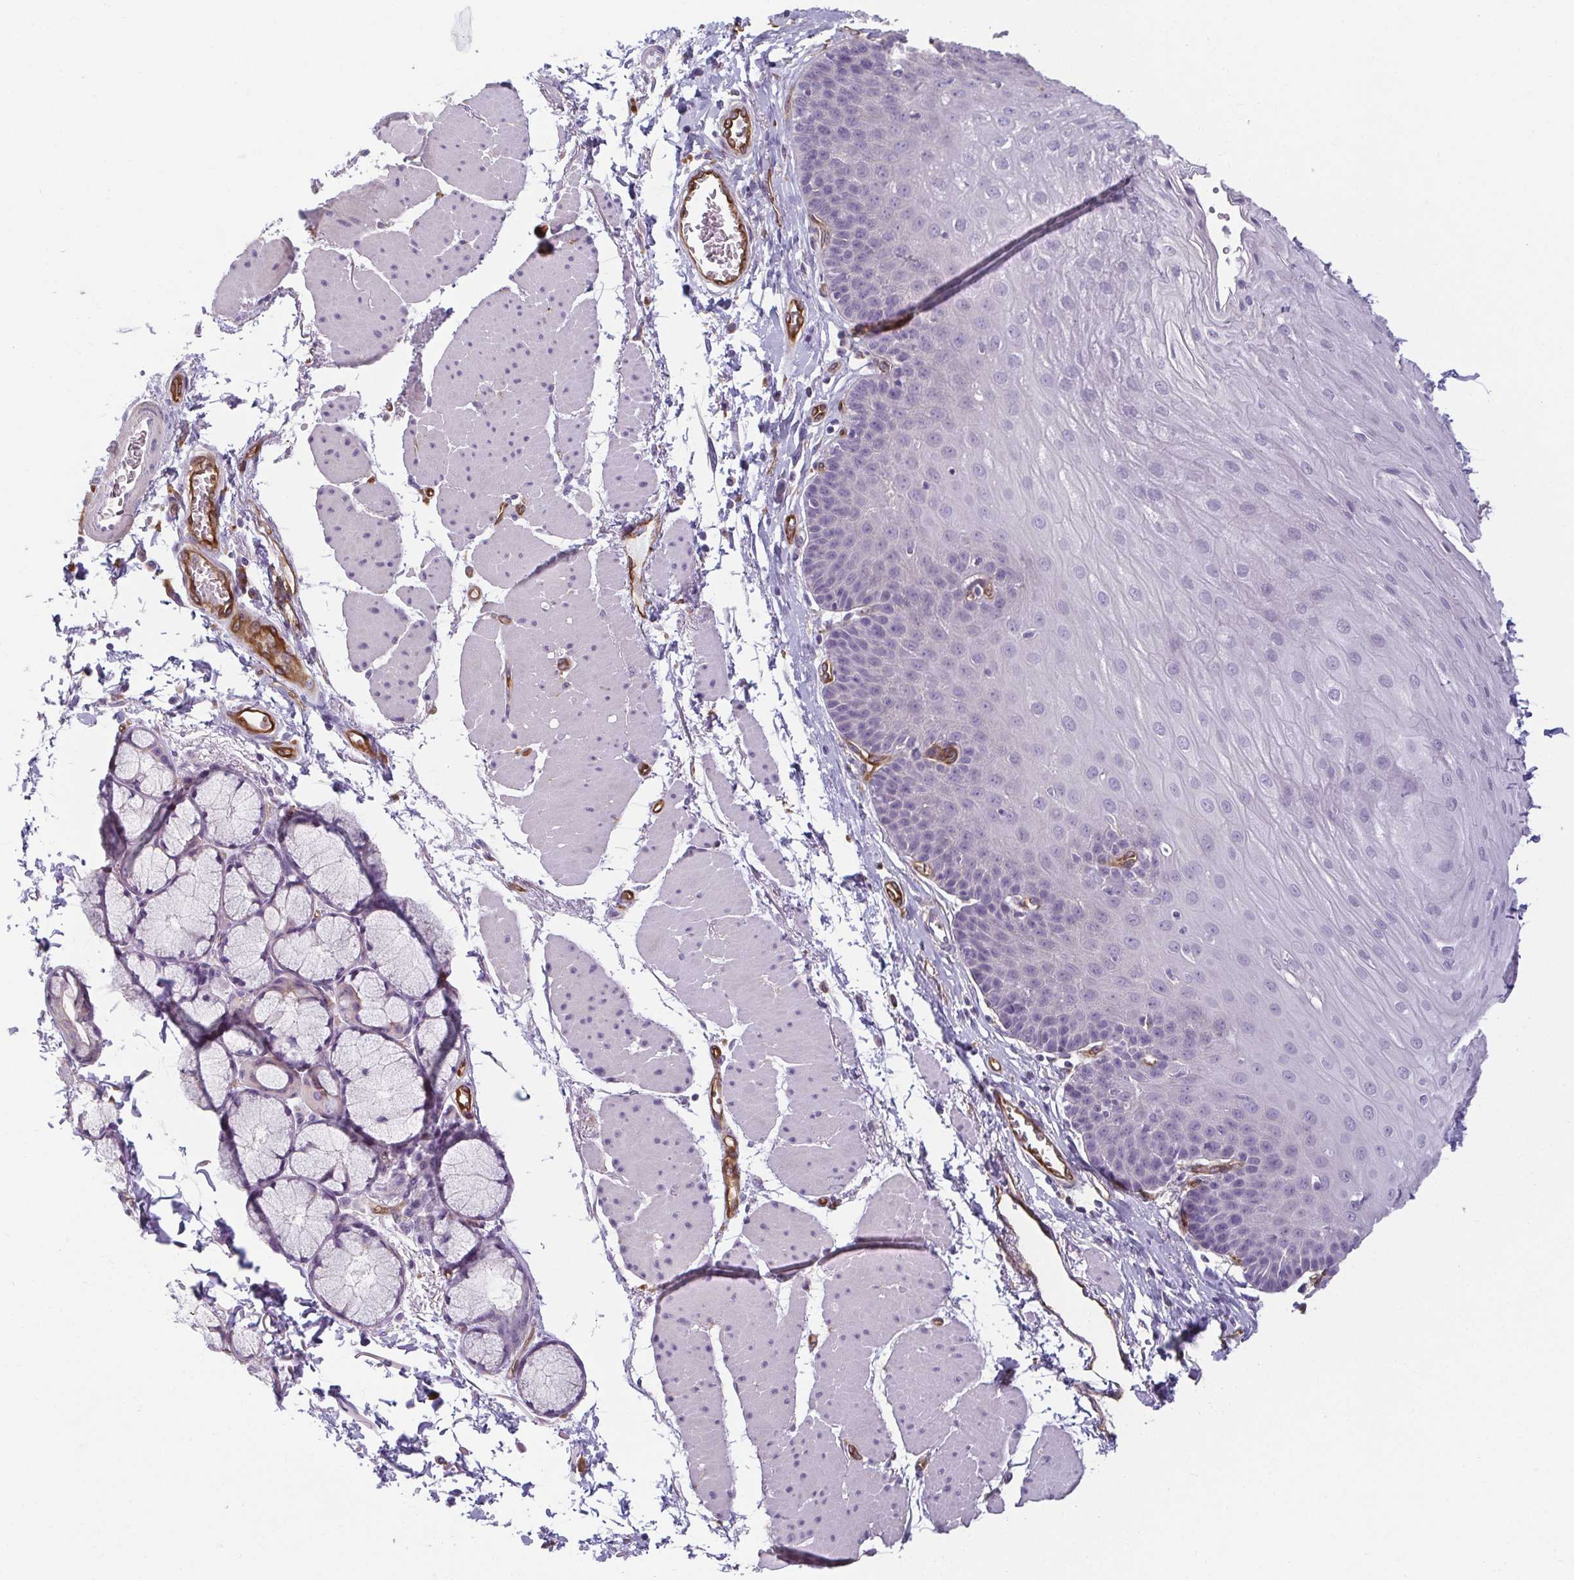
{"staining": {"intensity": "negative", "quantity": "none", "location": "none"}, "tissue": "esophagus", "cell_type": "Squamous epithelial cells", "image_type": "normal", "snomed": [{"axis": "morphology", "description": "Normal tissue, NOS"}, {"axis": "topography", "description": "Esophagus"}], "caption": "Immunohistochemical staining of normal human esophagus demonstrates no significant expression in squamous epithelial cells.", "gene": "PDE2A", "patient": {"sex": "female", "age": 81}}